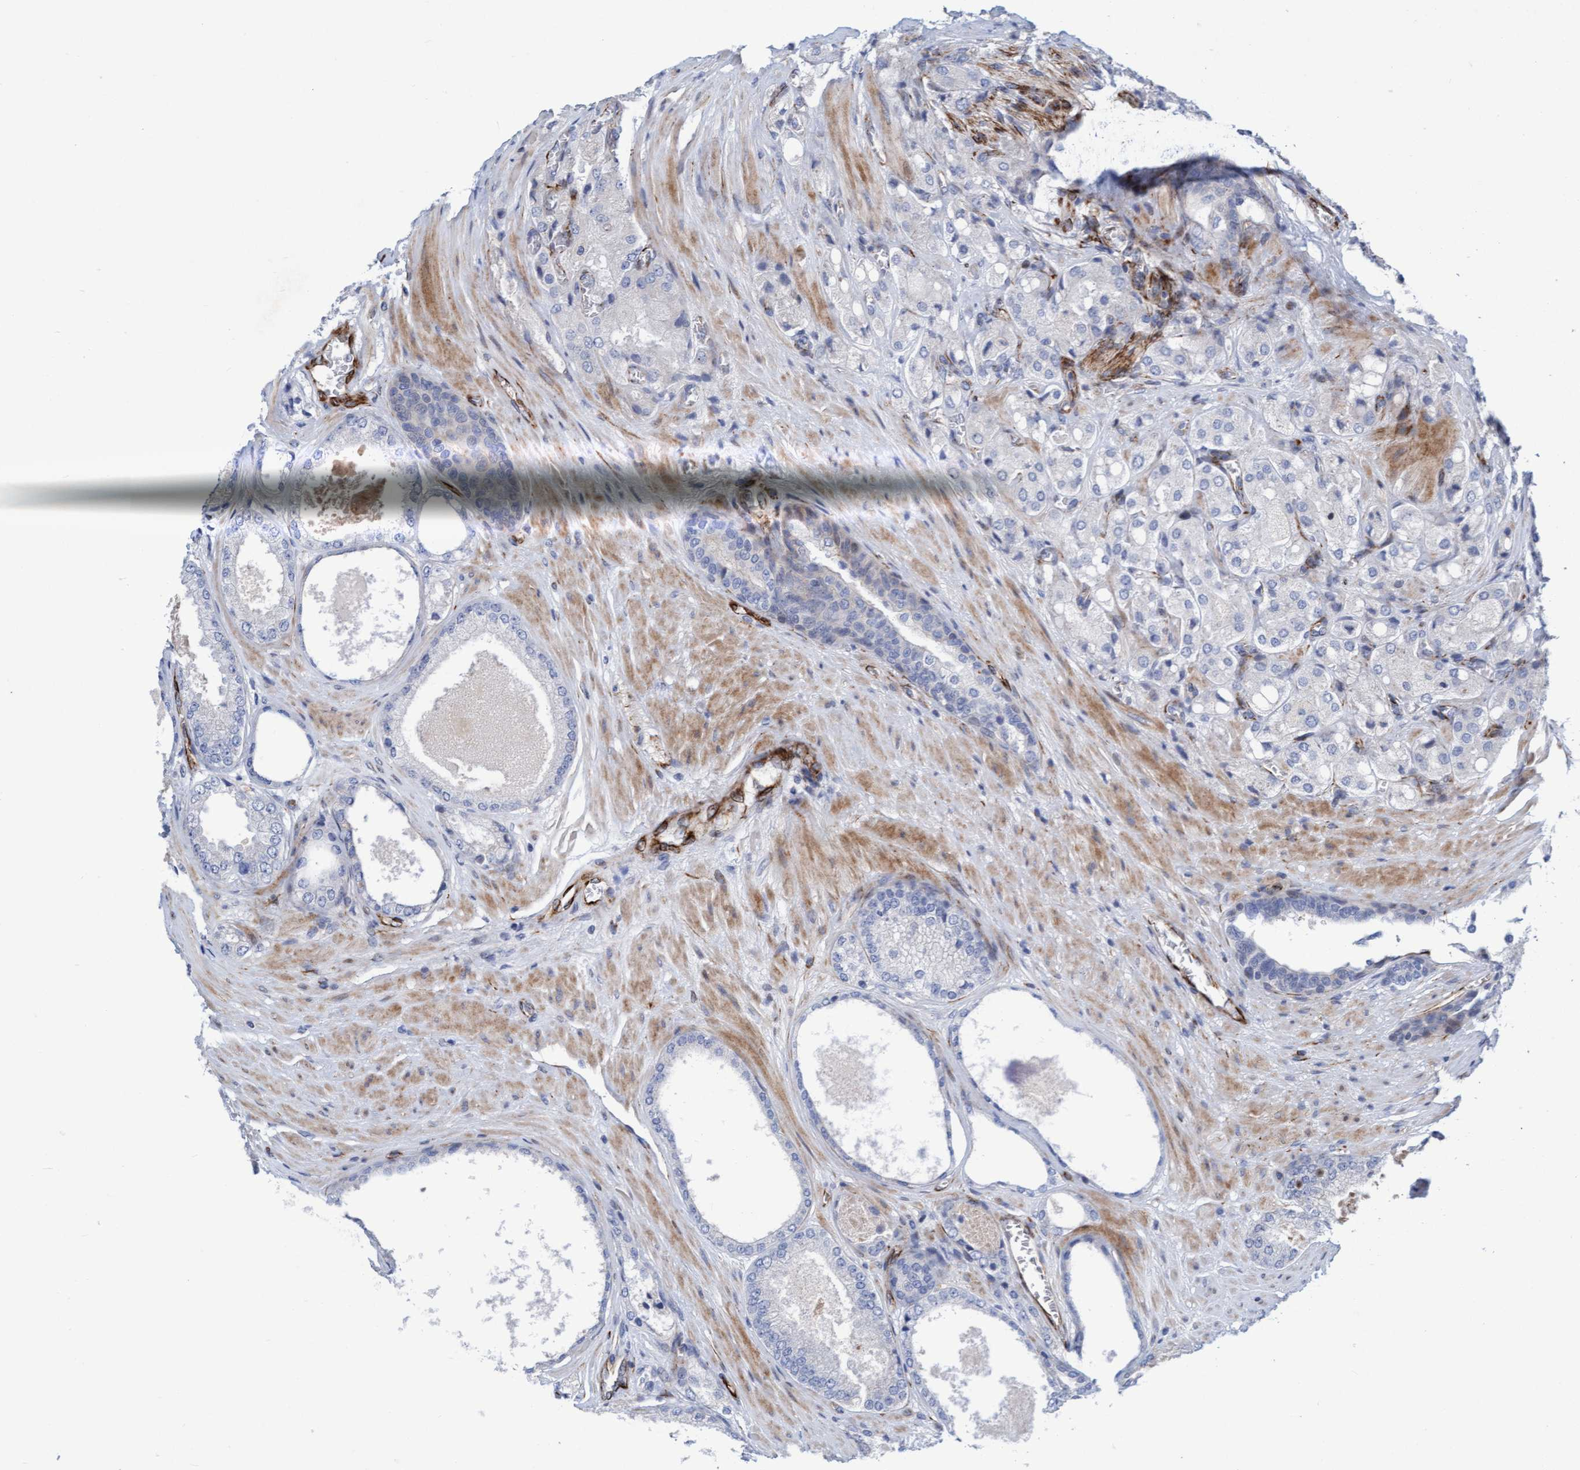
{"staining": {"intensity": "negative", "quantity": "none", "location": "none"}, "tissue": "prostate cancer", "cell_type": "Tumor cells", "image_type": "cancer", "snomed": [{"axis": "morphology", "description": "Adenocarcinoma, High grade"}, {"axis": "topography", "description": "Prostate"}], "caption": "Protein analysis of prostate high-grade adenocarcinoma shows no significant expression in tumor cells. (Stains: DAB IHC with hematoxylin counter stain, Microscopy: brightfield microscopy at high magnification).", "gene": "POLG2", "patient": {"sex": "male", "age": 65}}